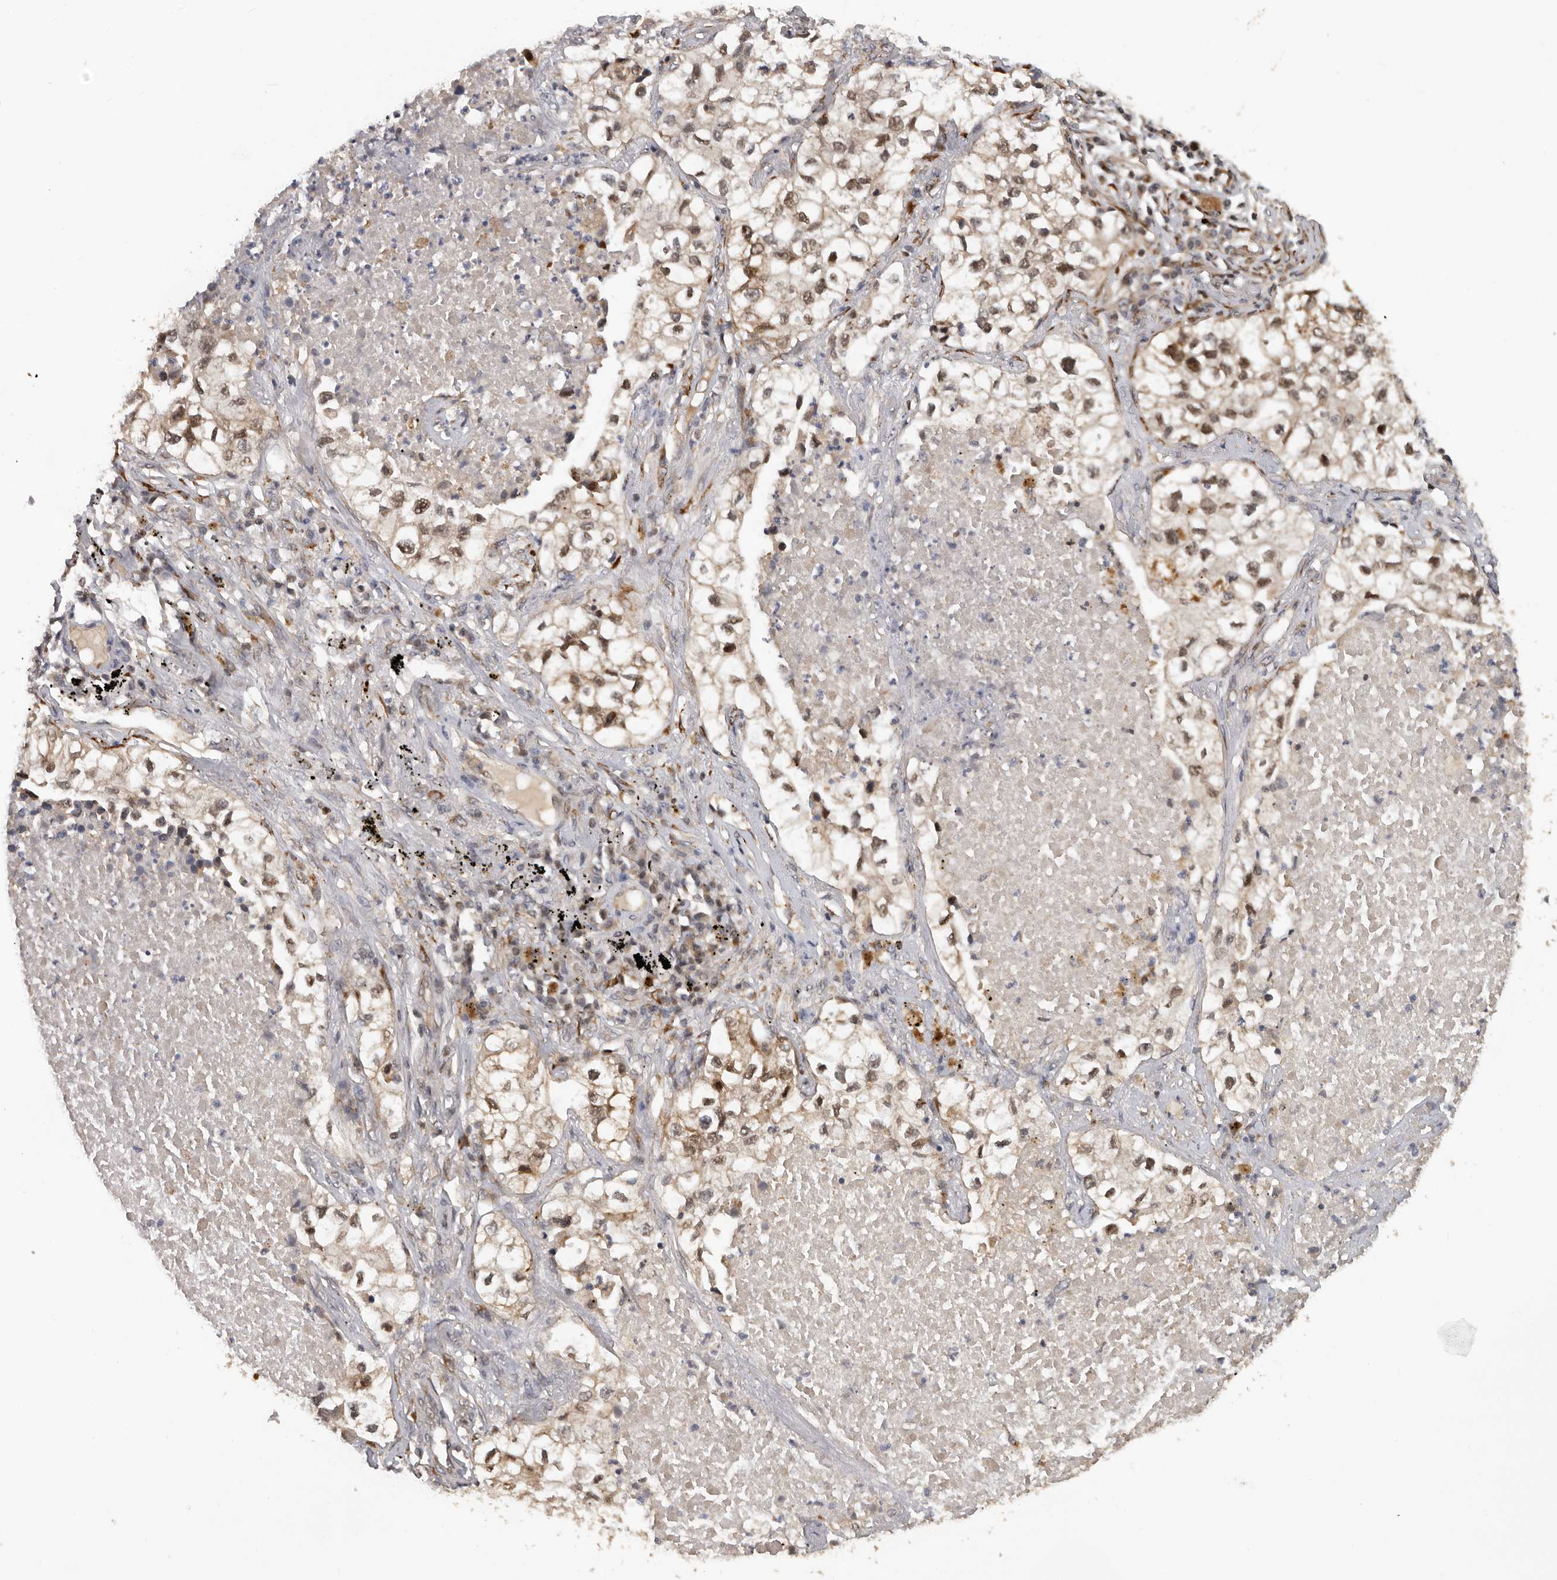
{"staining": {"intensity": "moderate", "quantity": ">75%", "location": "cytoplasmic/membranous,nuclear"}, "tissue": "lung cancer", "cell_type": "Tumor cells", "image_type": "cancer", "snomed": [{"axis": "morphology", "description": "Adenocarcinoma, NOS"}, {"axis": "topography", "description": "Lung"}], "caption": "This is a photomicrograph of IHC staining of lung cancer (adenocarcinoma), which shows moderate staining in the cytoplasmic/membranous and nuclear of tumor cells.", "gene": "HENMT1", "patient": {"sex": "male", "age": 63}}